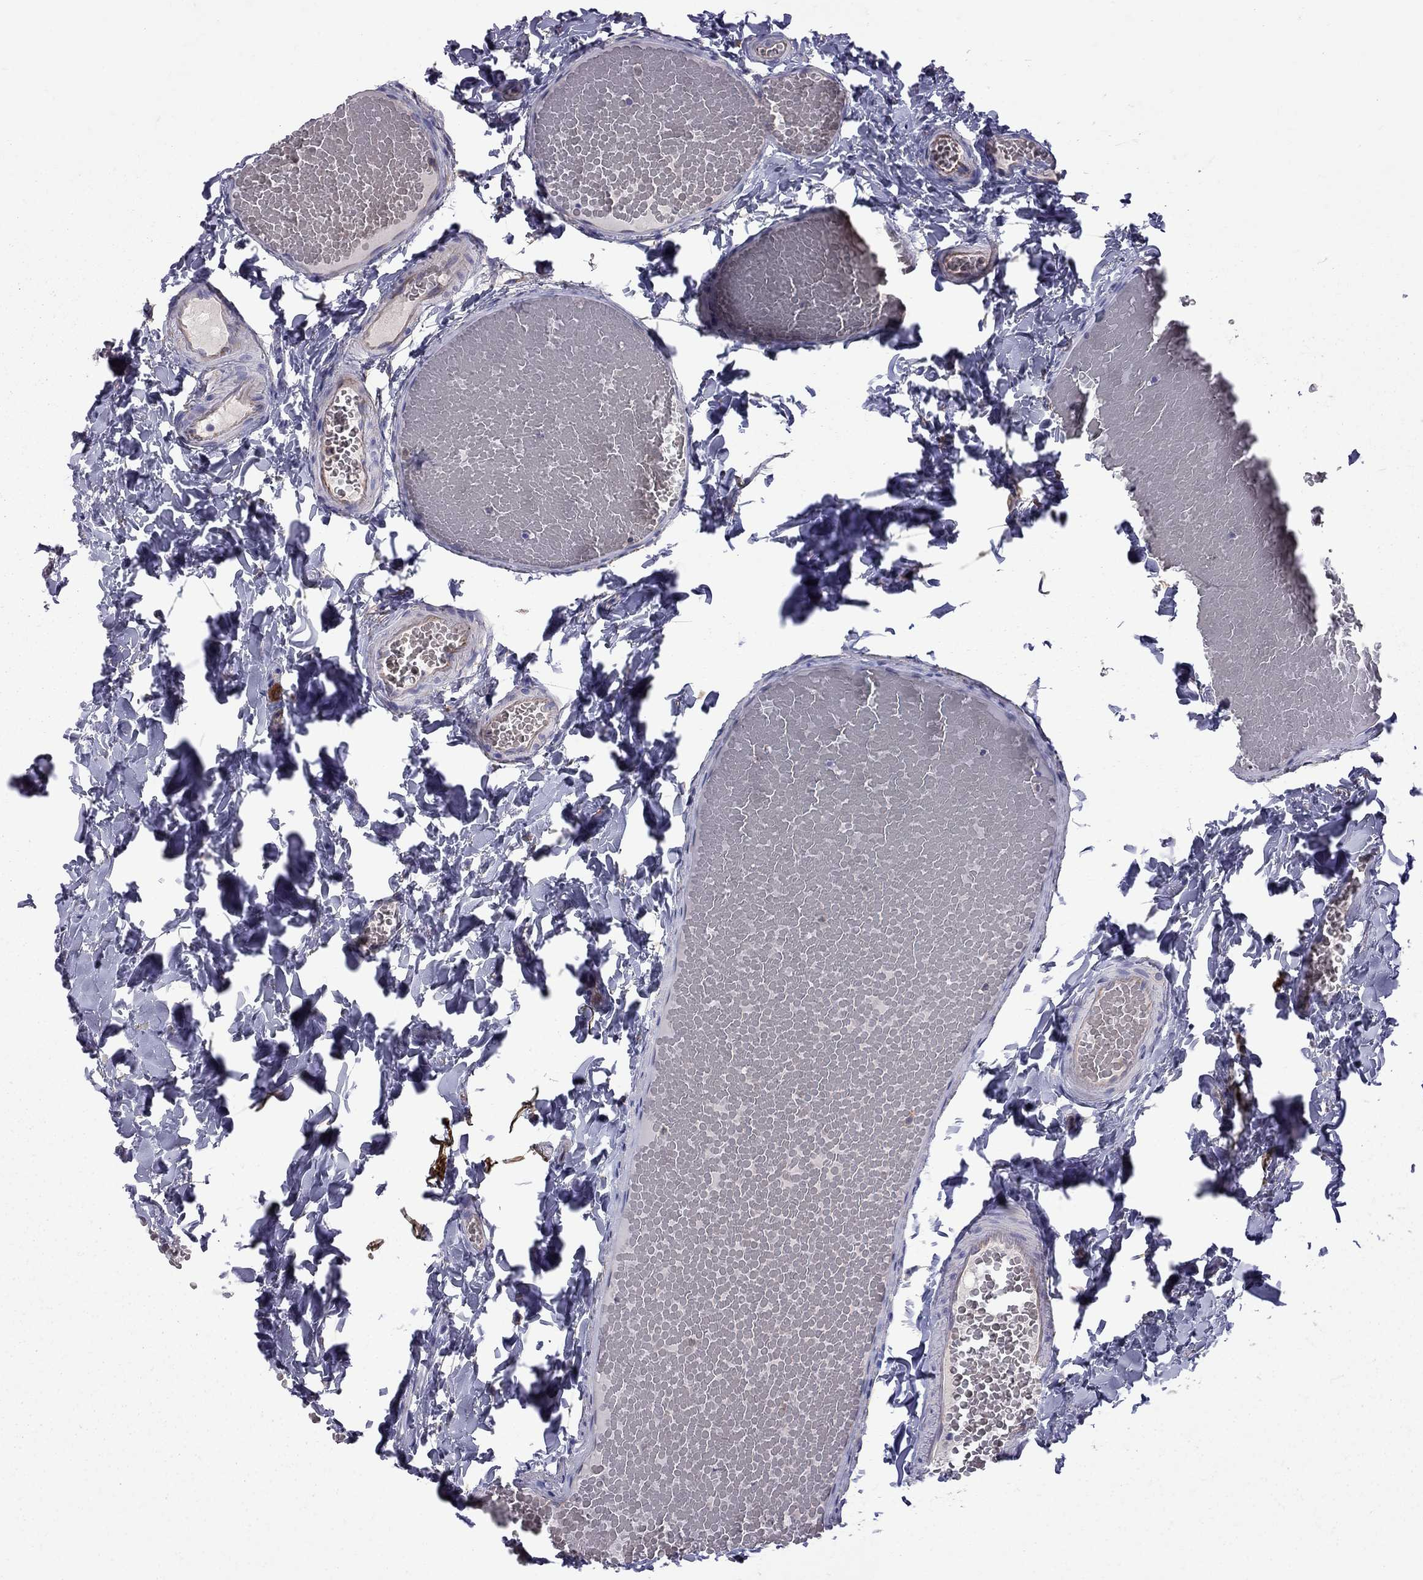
{"staining": {"intensity": "moderate", "quantity": "25%-75%", "location": "cytoplasmic/membranous"}, "tissue": "colon", "cell_type": "Endothelial cells", "image_type": "normal", "snomed": [{"axis": "morphology", "description": "Normal tissue, NOS"}, {"axis": "topography", "description": "Colon"}], "caption": "IHC image of unremarkable colon: colon stained using immunohistochemistry displays medium levels of moderate protein expression localized specifically in the cytoplasmic/membranous of endothelial cells, appearing as a cytoplasmic/membranous brown color.", "gene": "EIF4E3", "patient": {"sex": "male", "age": 47}}